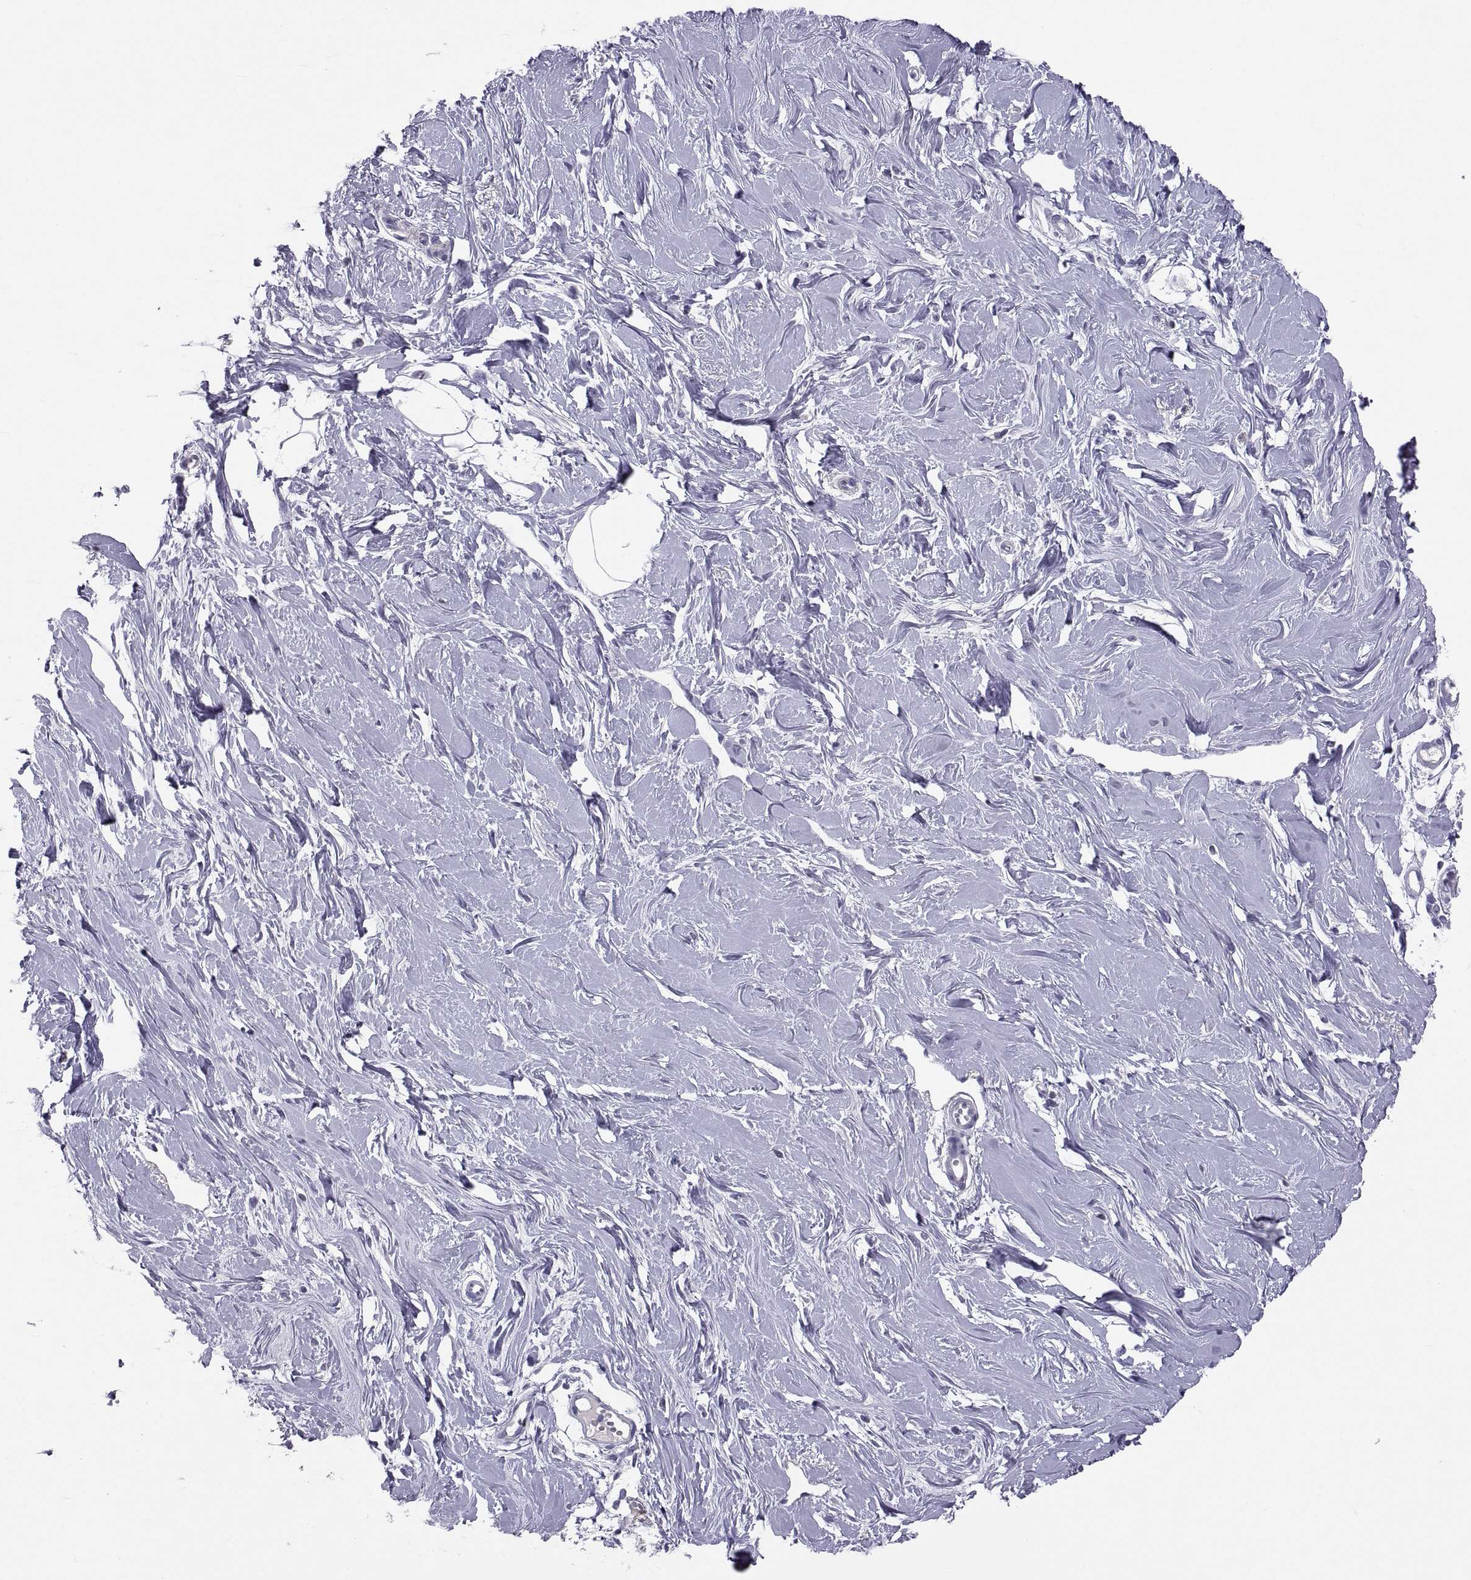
{"staining": {"intensity": "negative", "quantity": "none", "location": "none"}, "tissue": "breast", "cell_type": "Adipocytes", "image_type": "normal", "snomed": [{"axis": "morphology", "description": "Normal tissue, NOS"}, {"axis": "topography", "description": "Breast"}], "caption": "Photomicrograph shows no protein positivity in adipocytes of normal breast.", "gene": "SOX21", "patient": {"sex": "female", "age": 49}}